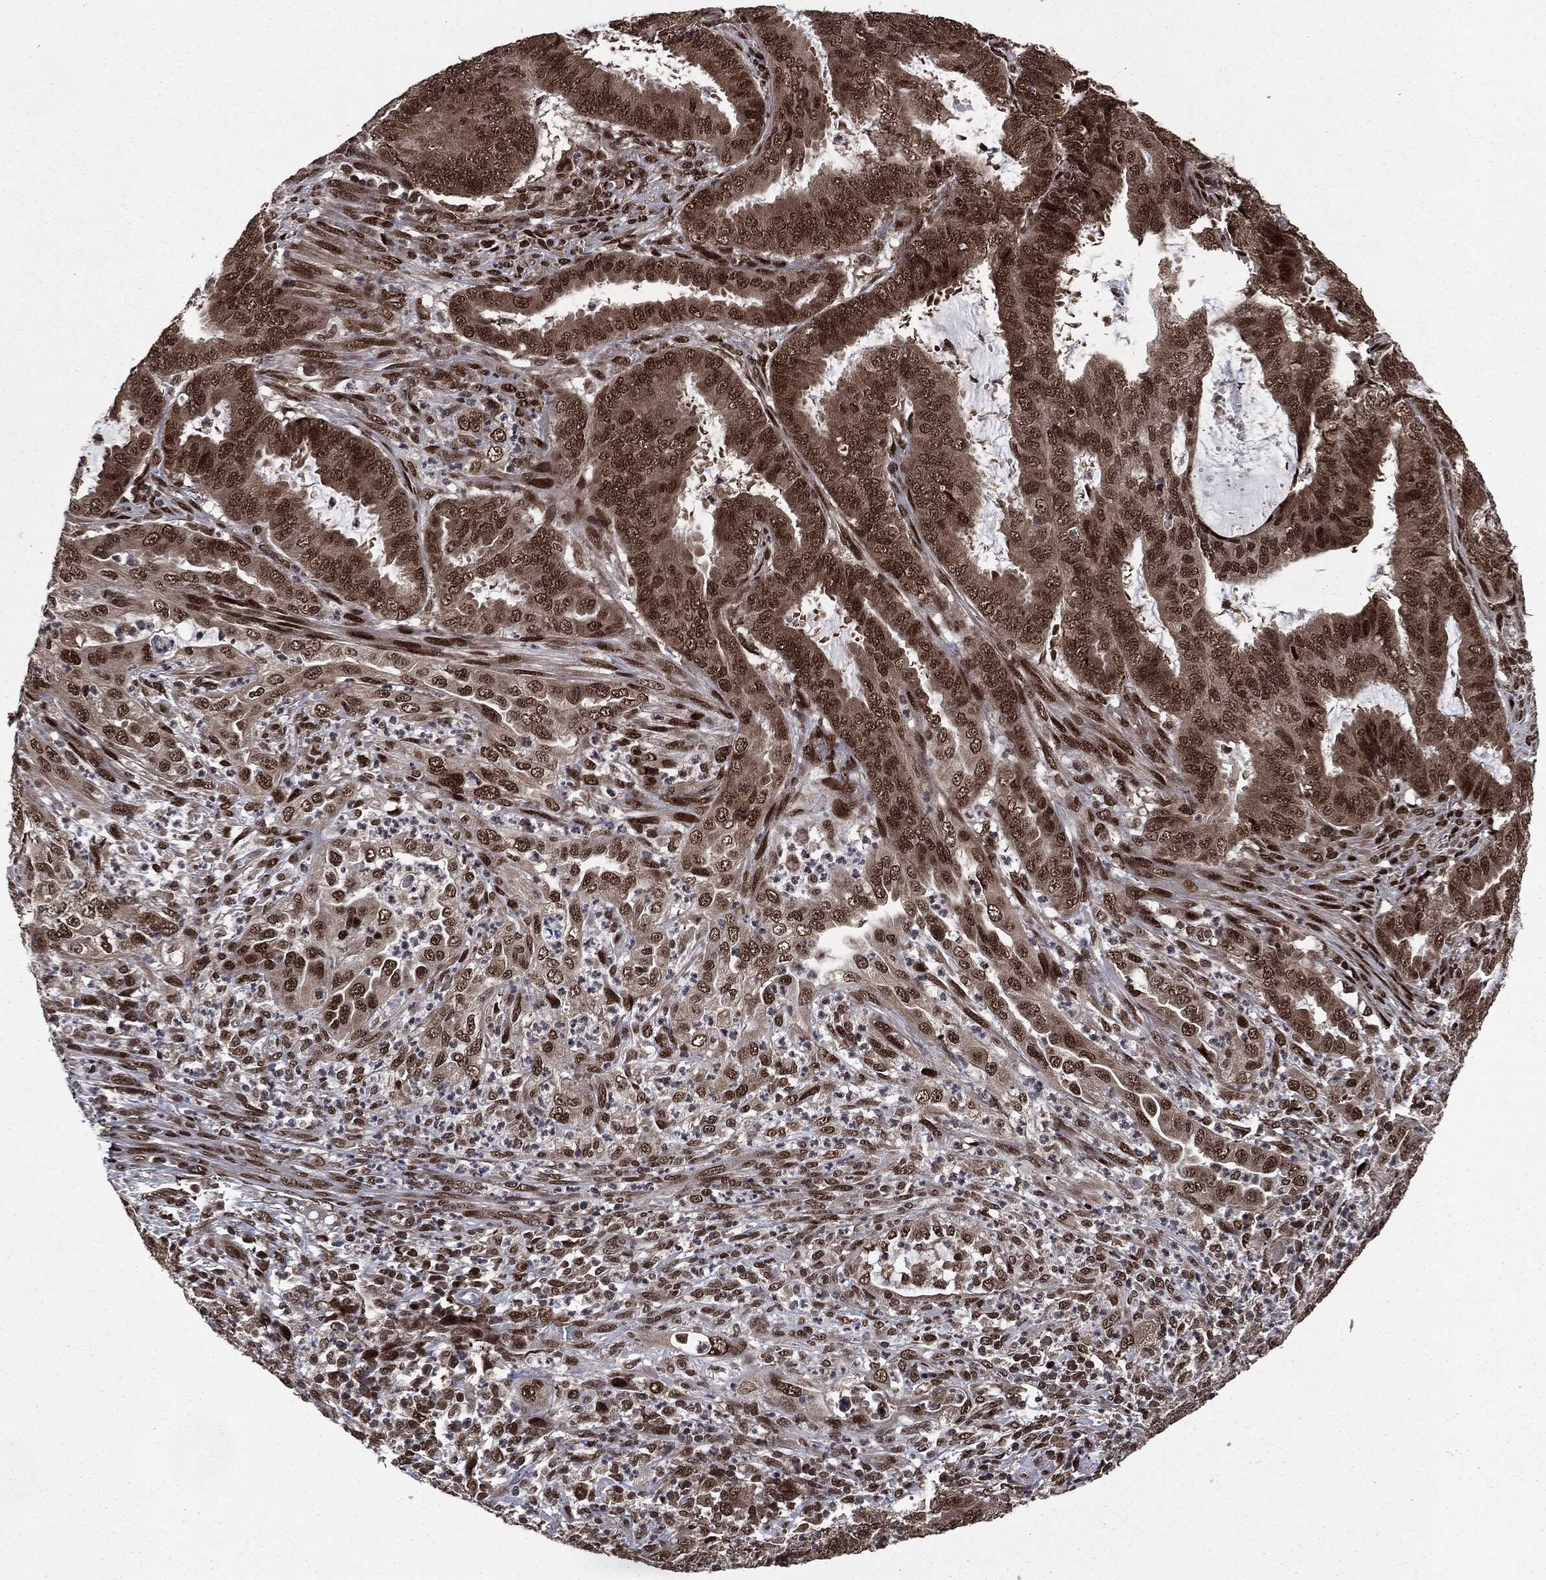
{"staining": {"intensity": "strong", "quantity": ">75%", "location": "nuclear"}, "tissue": "endometrial cancer", "cell_type": "Tumor cells", "image_type": "cancer", "snomed": [{"axis": "morphology", "description": "Adenocarcinoma, NOS"}, {"axis": "topography", "description": "Endometrium"}], "caption": "Protein staining exhibits strong nuclear staining in about >75% of tumor cells in endometrial adenocarcinoma. Immunohistochemistry stains the protein of interest in brown and the nuclei are stained blue.", "gene": "DVL2", "patient": {"sex": "female", "age": 51}}